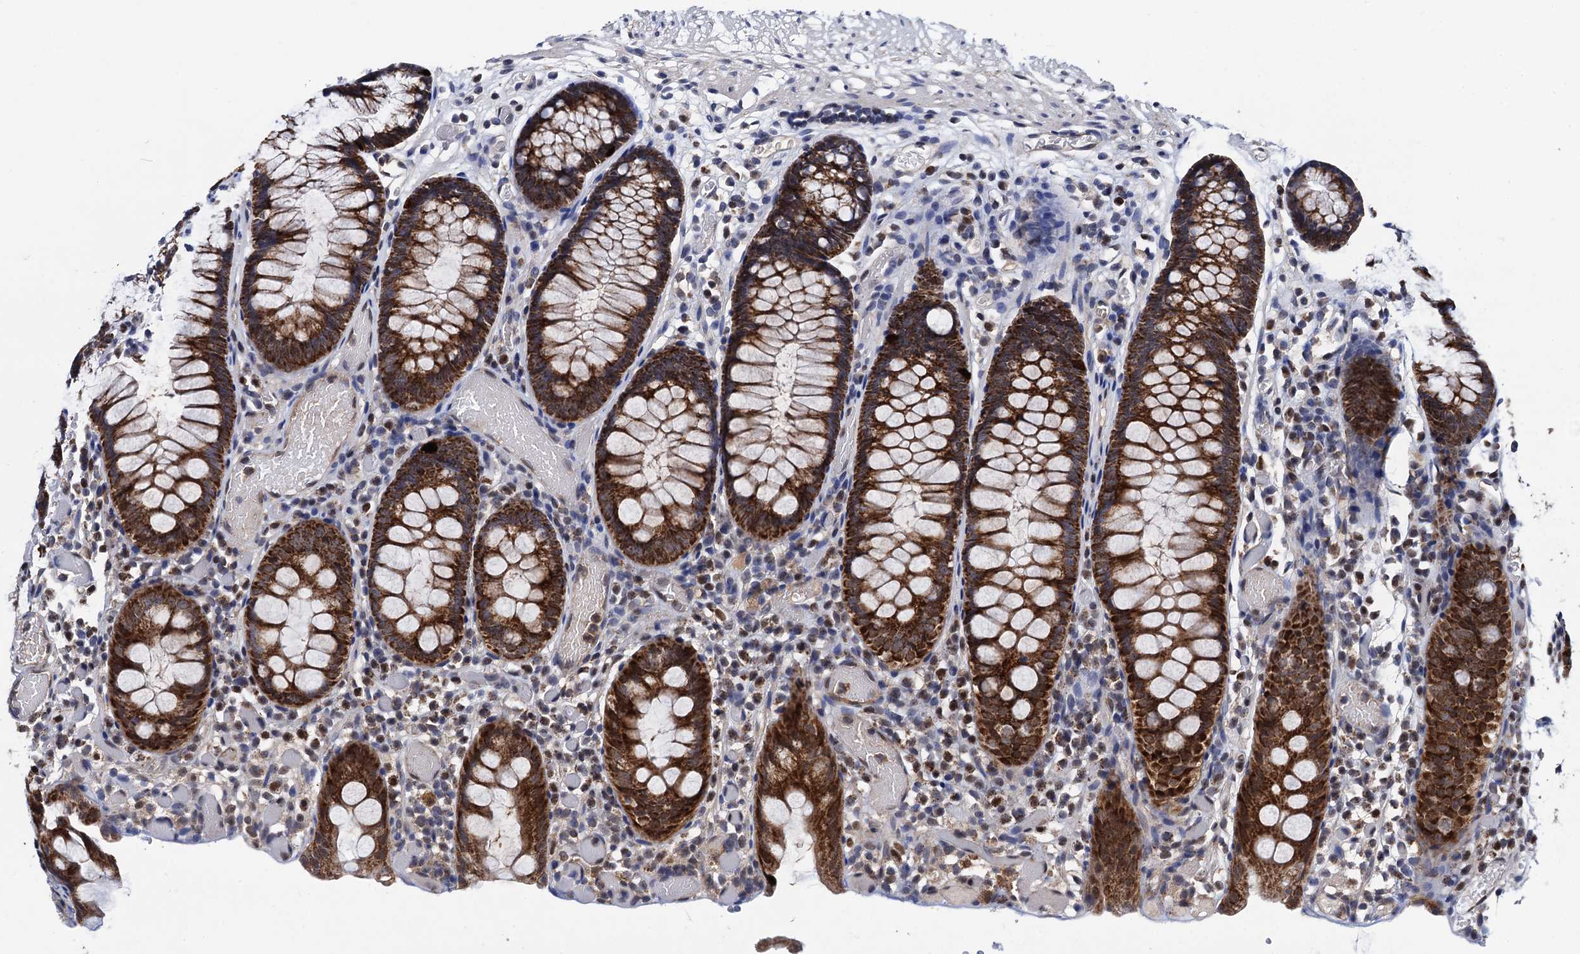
{"staining": {"intensity": "negative", "quantity": "none", "location": "none"}, "tissue": "colon", "cell_type": "Endothelial cells", "image_type": "normal", "snomed": [{"axis": "morphology", "description": "Normal tissue, NOS"}, {"axis": "topography", "description": "Colon"}], "caption": "Human colon stained for a protein using immunohistochemistry (IHC) demonstrates no expression in endothelial cells.", "gene": "PTCD3", "patient": {"sex": "male", "age": 14}}